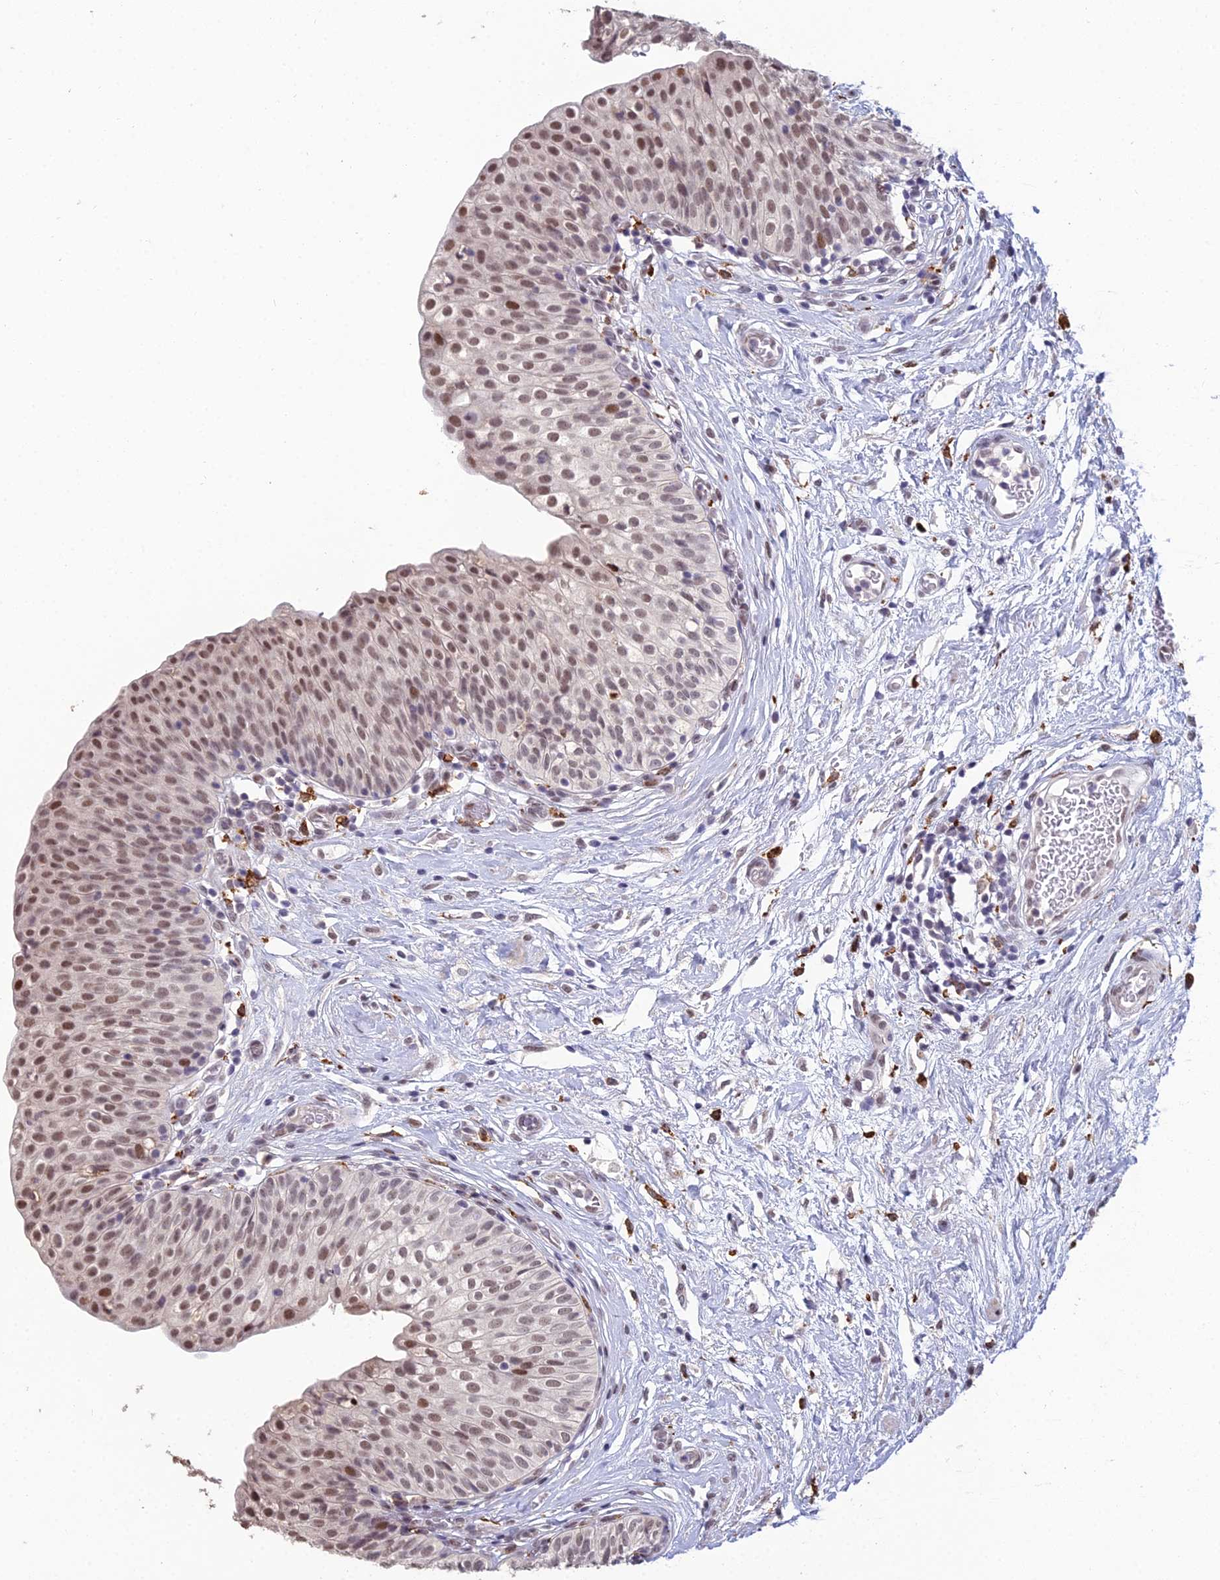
{"staining": {"intensity": "moderate", "quantity": ">75%", "location": "nuclear"}, "tissue": "urinary bladder", "cell_type": "Urothelial cells", "image_type": "normal", "snomed": [{"axis": "morphology", "description": "Normal tissue, NOS"}, {"axis": "topography", "description": "Urinary bladder"}], "caption": "This is an image of IHC staining of normal urinary bladder, which shows moderate expression in the nuclear of urothelial cells.", "gene": "ABHD17A", "patient": {"sex": "male", "age": 55}}